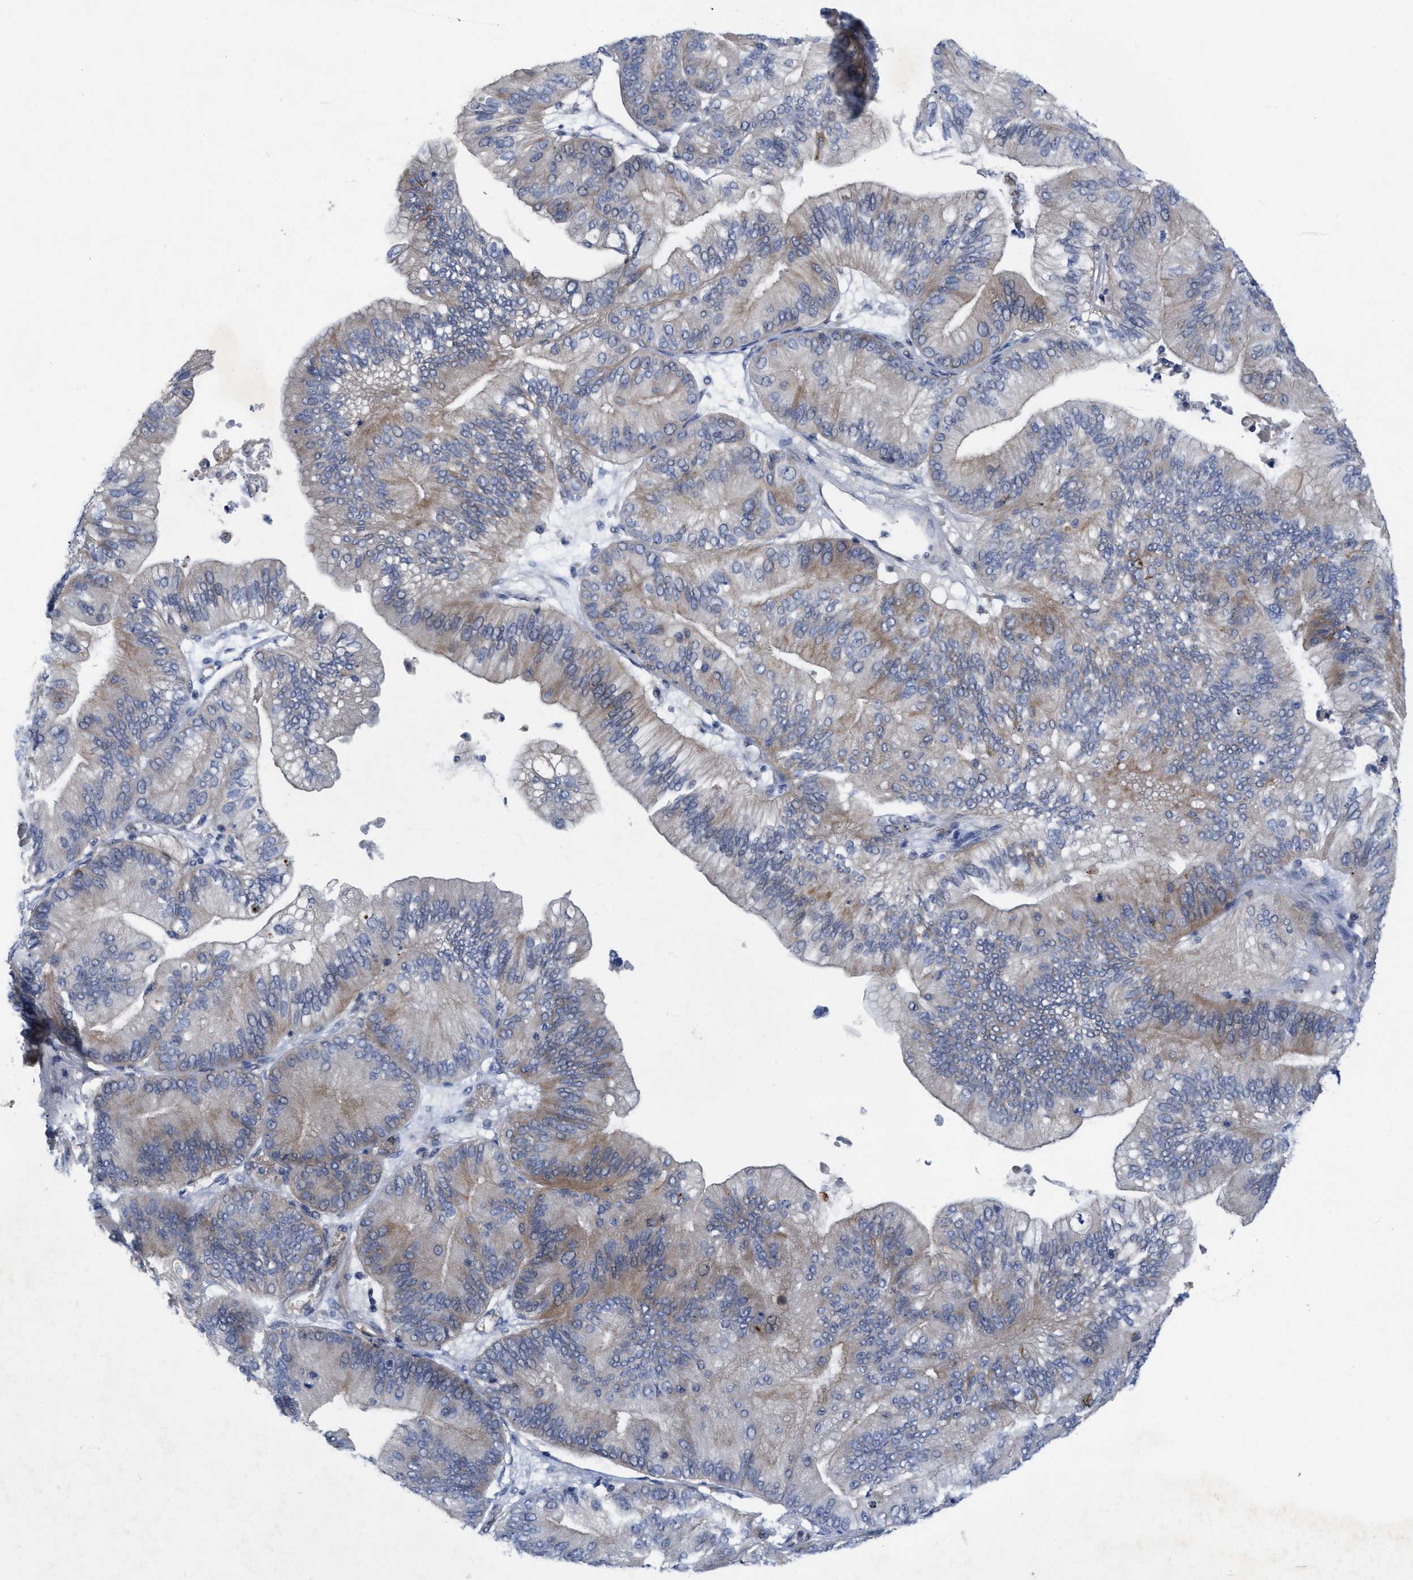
{"staining": {"intensity": "weak", "quantity": "25%-75%", "location": "cytoplasmic/membranous"}, "tissue": "ovarian cancer", "cell_type": "Tumor cells", "image_type": "cancer", "snomed": [{"axis": "morphology", "description": "Cystadenocarcinoma, mucinous, NOS"}, {"axis": "topography", "description": "Ovary"}], "caption": "A micrograph of human ovarian cancer stained for a protein demonstrates weak cytoplasmic/membranous brown staining in tumor cells.", "gene": "NDEL1", "patient": {"sex": "female", "age": 61}}